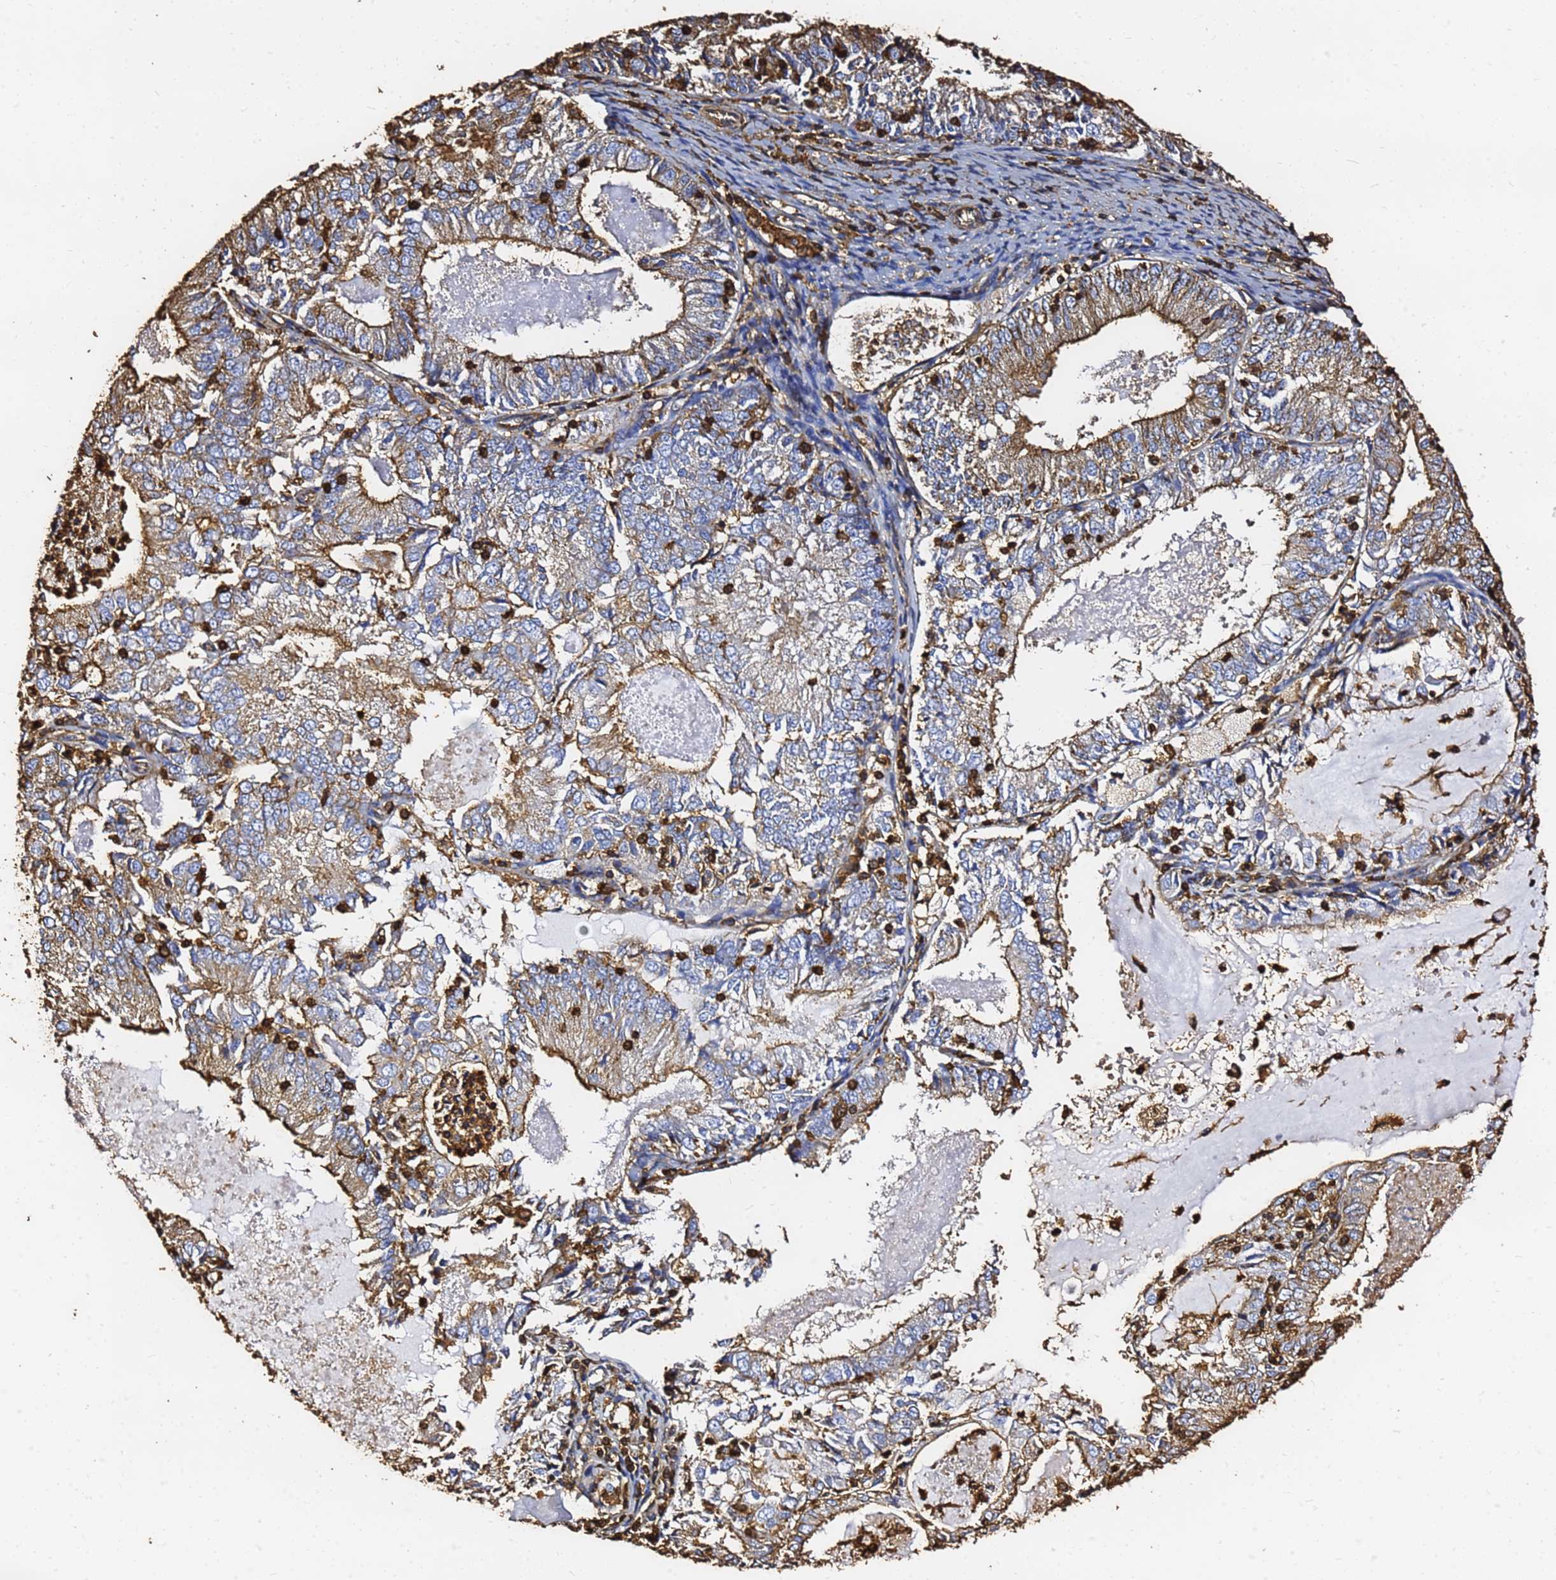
{"staining": {"intensity": "moderate", "quantity": "25%-75%", "location": "cytoplasmic/membranous"}, "tissue": "endometrial cancer", "cell_type": "Tumor cells", "image_type": "cancer", "snomed": [{"axis": "morphology", "description": "Adenocarcinoma, NOS"}, {"axis": "topography", "description": "Endometrium"}], "caption": "DAB (3,3'-diaminobenzidine) immunohistochemical staining of human endometrial cancer (adenocarcinoma) reveals moderate cytoplasmic/membranous protein positivity in about 25%-75% of tumor cells.", "gene": "ACTB", "patient": {"sex": "female", "age": 57}}